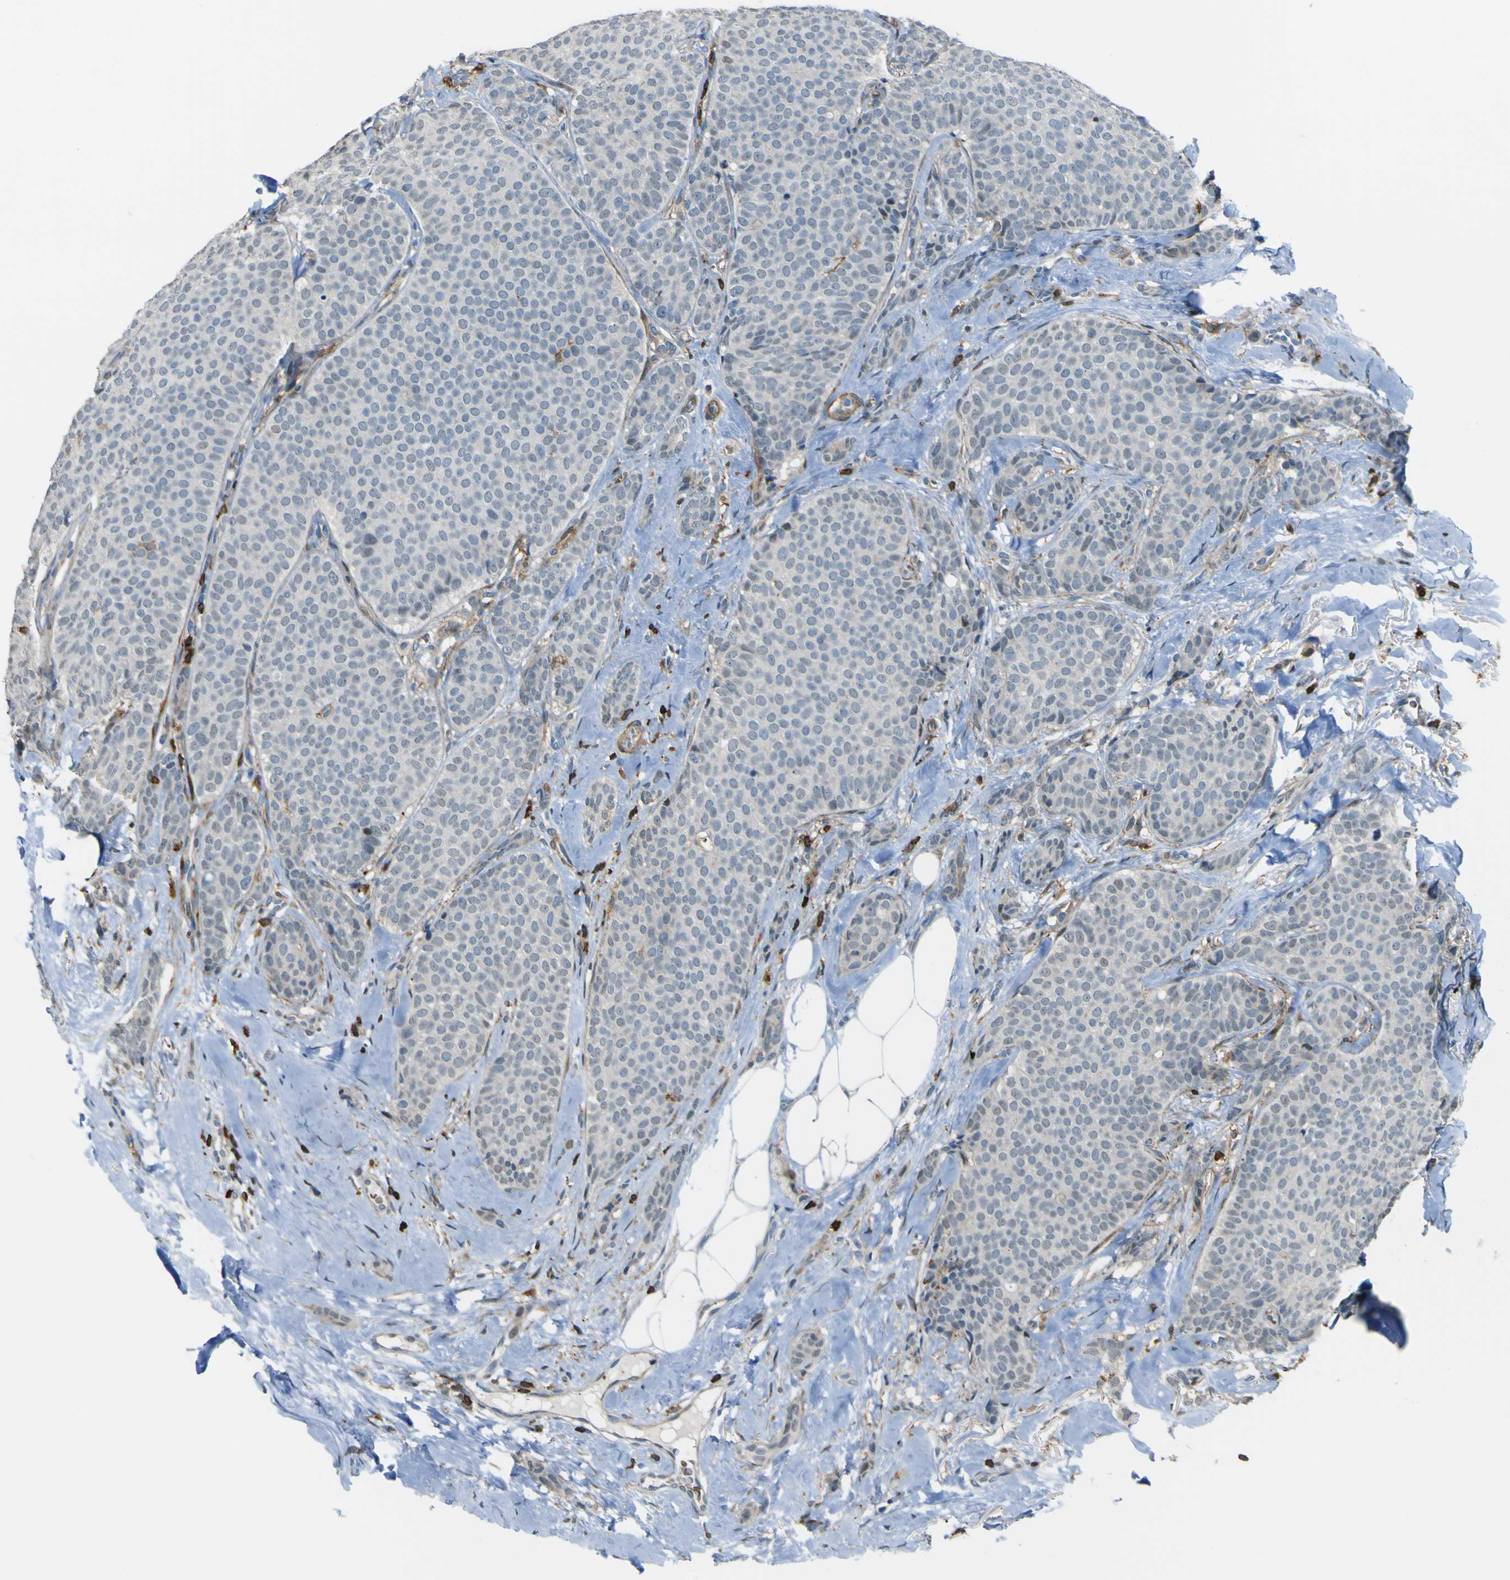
{"staining": {"intensity": "weak", "quantity": "<25%", "location": "cytoplasmic/membranous"}, "tissue": "breast cancer", "cell_type": "Tumor cells", "image_type": "cancer", "snomed": [{"axis": "morphology", "description": "Lobular carcinoma"}, {"axis": "topography", "description": "Skin"}, {"axis": "topography", "description": "Breast"}], "caption": "A high-resolution image shows immunohistochemistry staining of breast cancer, which shows no significant positivity in tumor cells. The staining was performed using DAB (3,3'-diaminobenzidine) to visualize the protein expression in brown, while the nuclei were stained in blue with hematoxylin (Magnification: 20x).", "gene": "PCDHB5", "patient": {"sex": "female", "age": 46}}